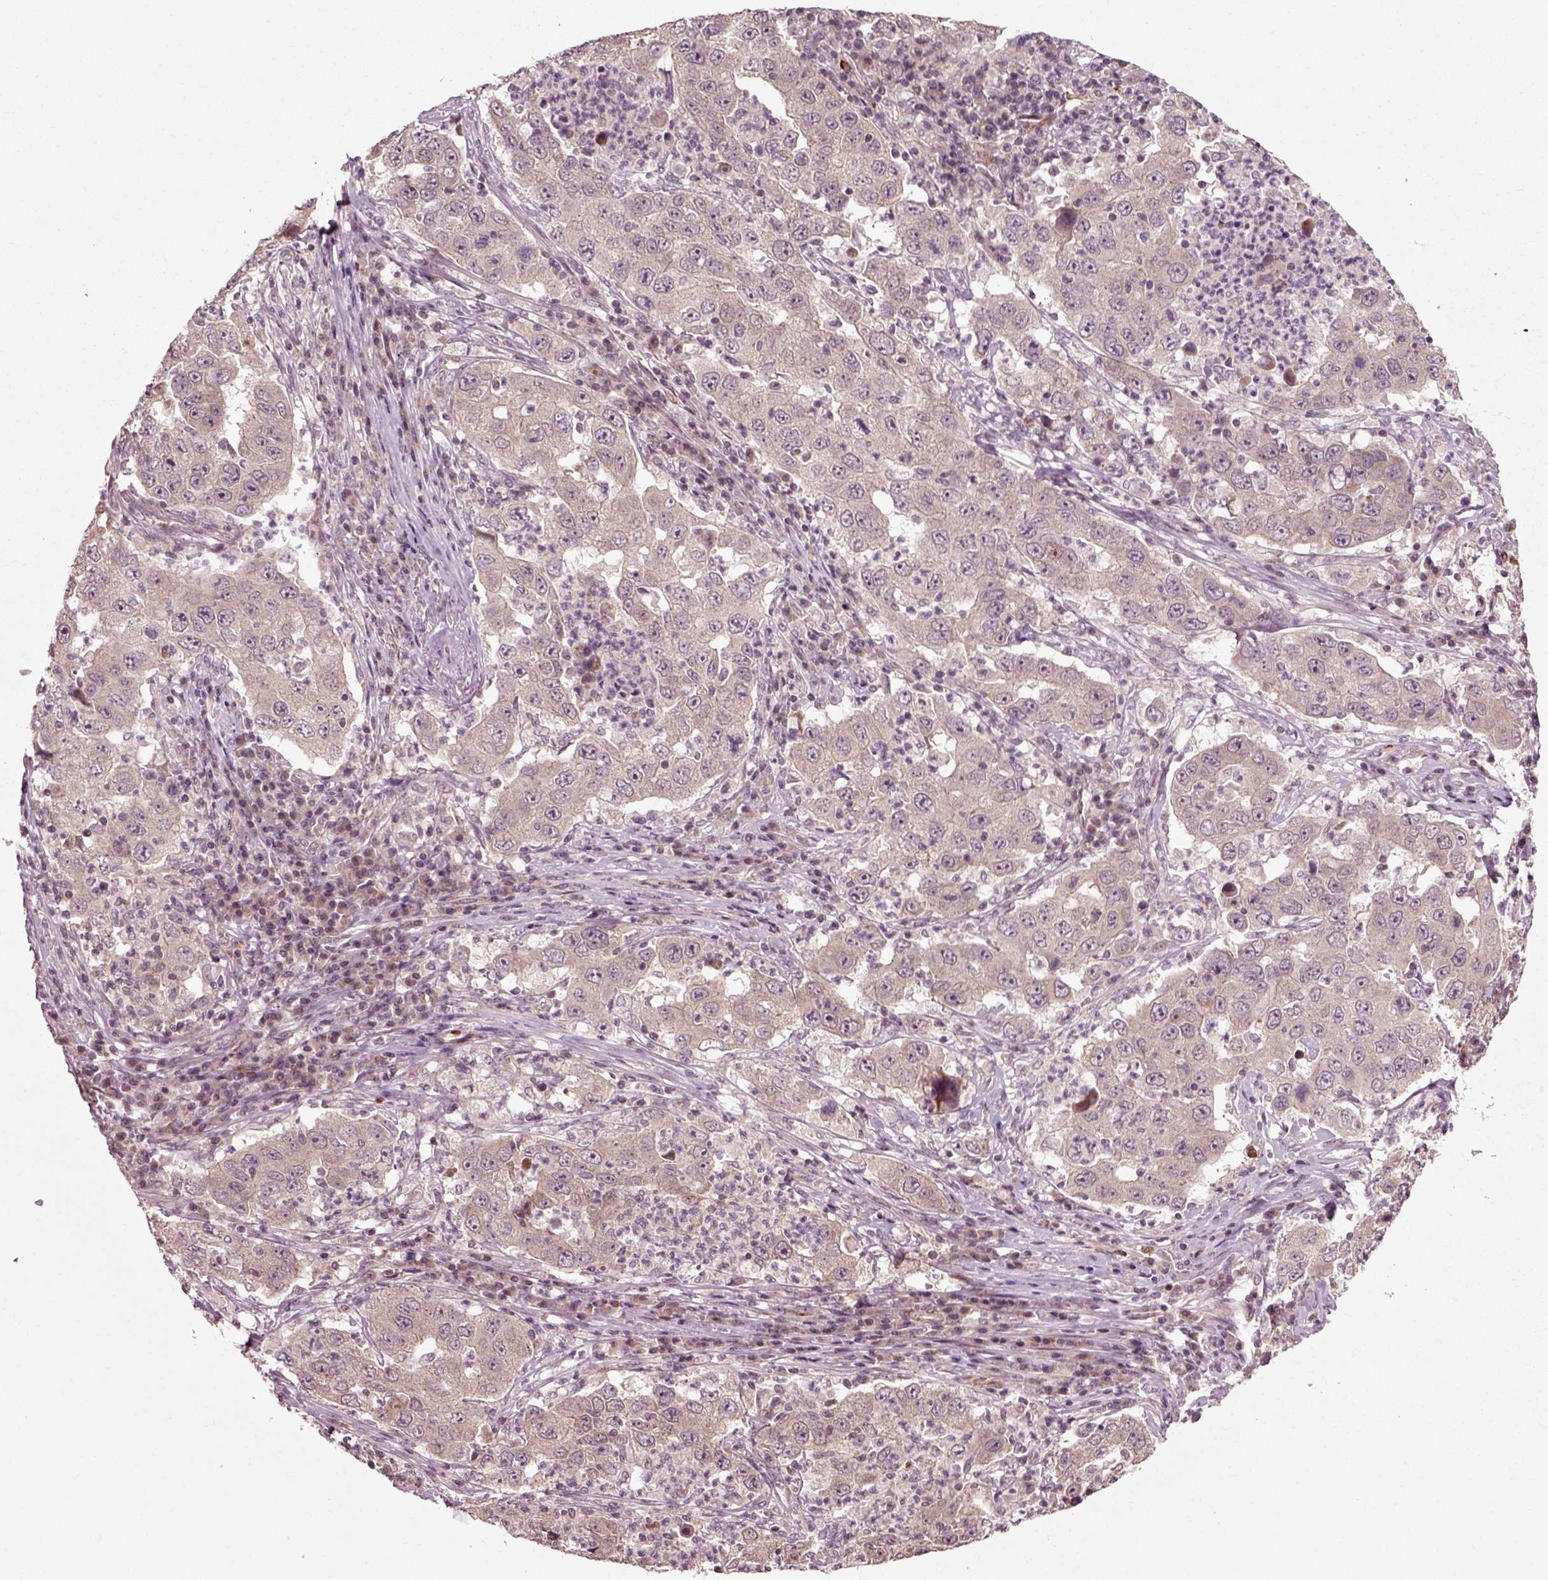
{"staining": {"intensity": "negative", "quantity": "none", "location": "none"}, "tissue": "lung cancer", "cell_type": "Tumor cells", "image_type": "cancer", "snomed": [{"axis": "morphology", "description": "Adenocarcinoma, NOS"}, {"axis": "topography", "description": "Lung"}], "caption": "Immunohistochemistry histopathology image of neoplastic tissue: lung adenocarcinoma stained with DAB (3,3'-diaminobenzidine) exhibits no significant protein positivity in tumor cells. (Stains: DAB immunohistochemistry with hematoxylin counter stain, Microscopy: brightfield microscopy at high magnification).", "gene": "PLCD3", "patient": {"sex": "male", "age": 73}}